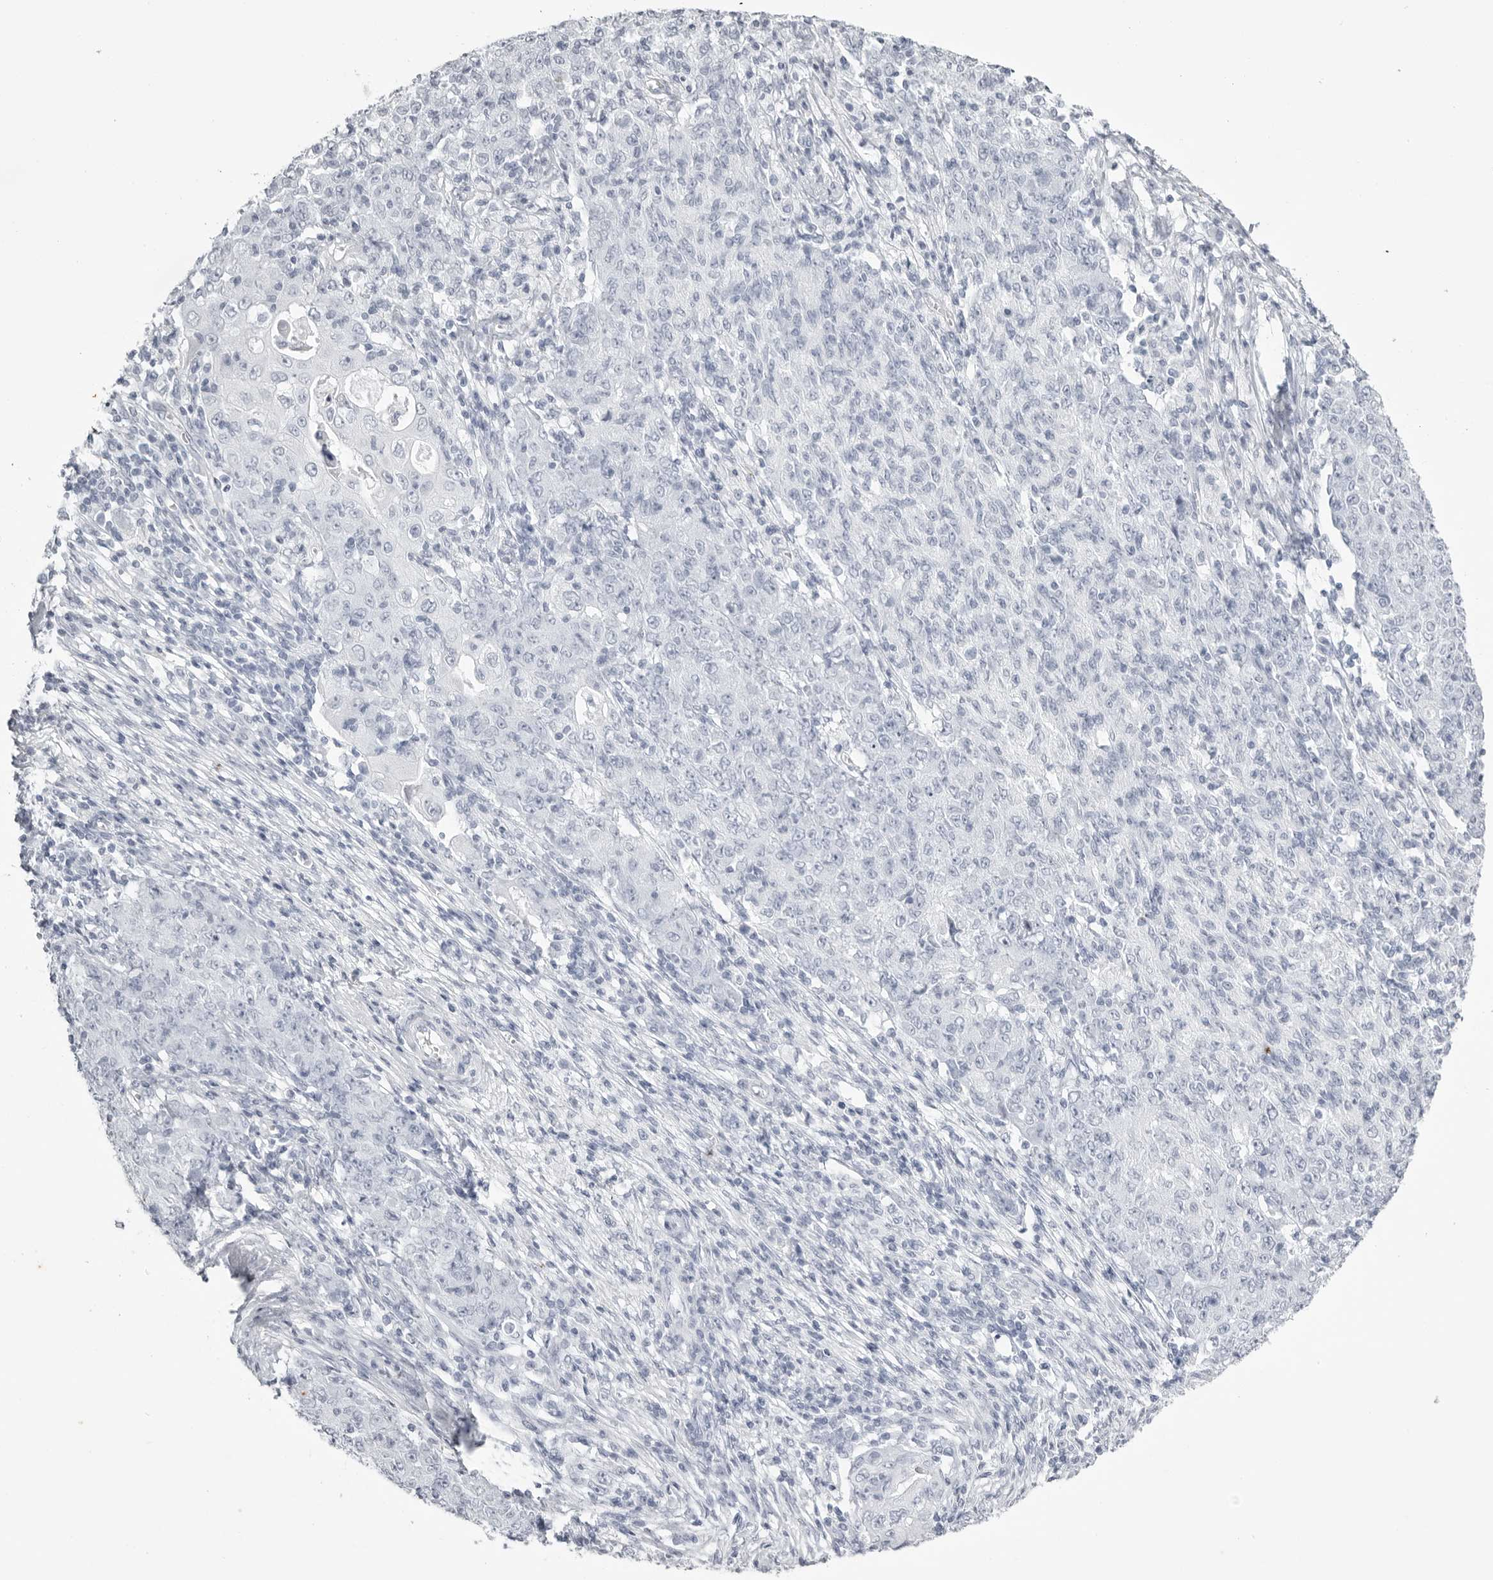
{"staining": {"intensity": "negative", "quantity": "none", "location": "none"}, "tissue": "ovarian cancer", "cell_type": "Tumor cells", "image_type": "cancer", "snomed": [{"axis": "morphology", "description": "Carcinoma, endometroid"}, {"axis": "topography", "description": "Ovary"}], "caption": "This micrograph is of ovarian cancer stained with immunohistochemistry to label a protein in brown with the nuclei are counter-stained blue. There is no expression in tumor cells. (DAB (3,3'-diaminobenzidine) IHC, high magnification).", "gene": "KLK9", "patient": {"sex": "female", "age": 42}}